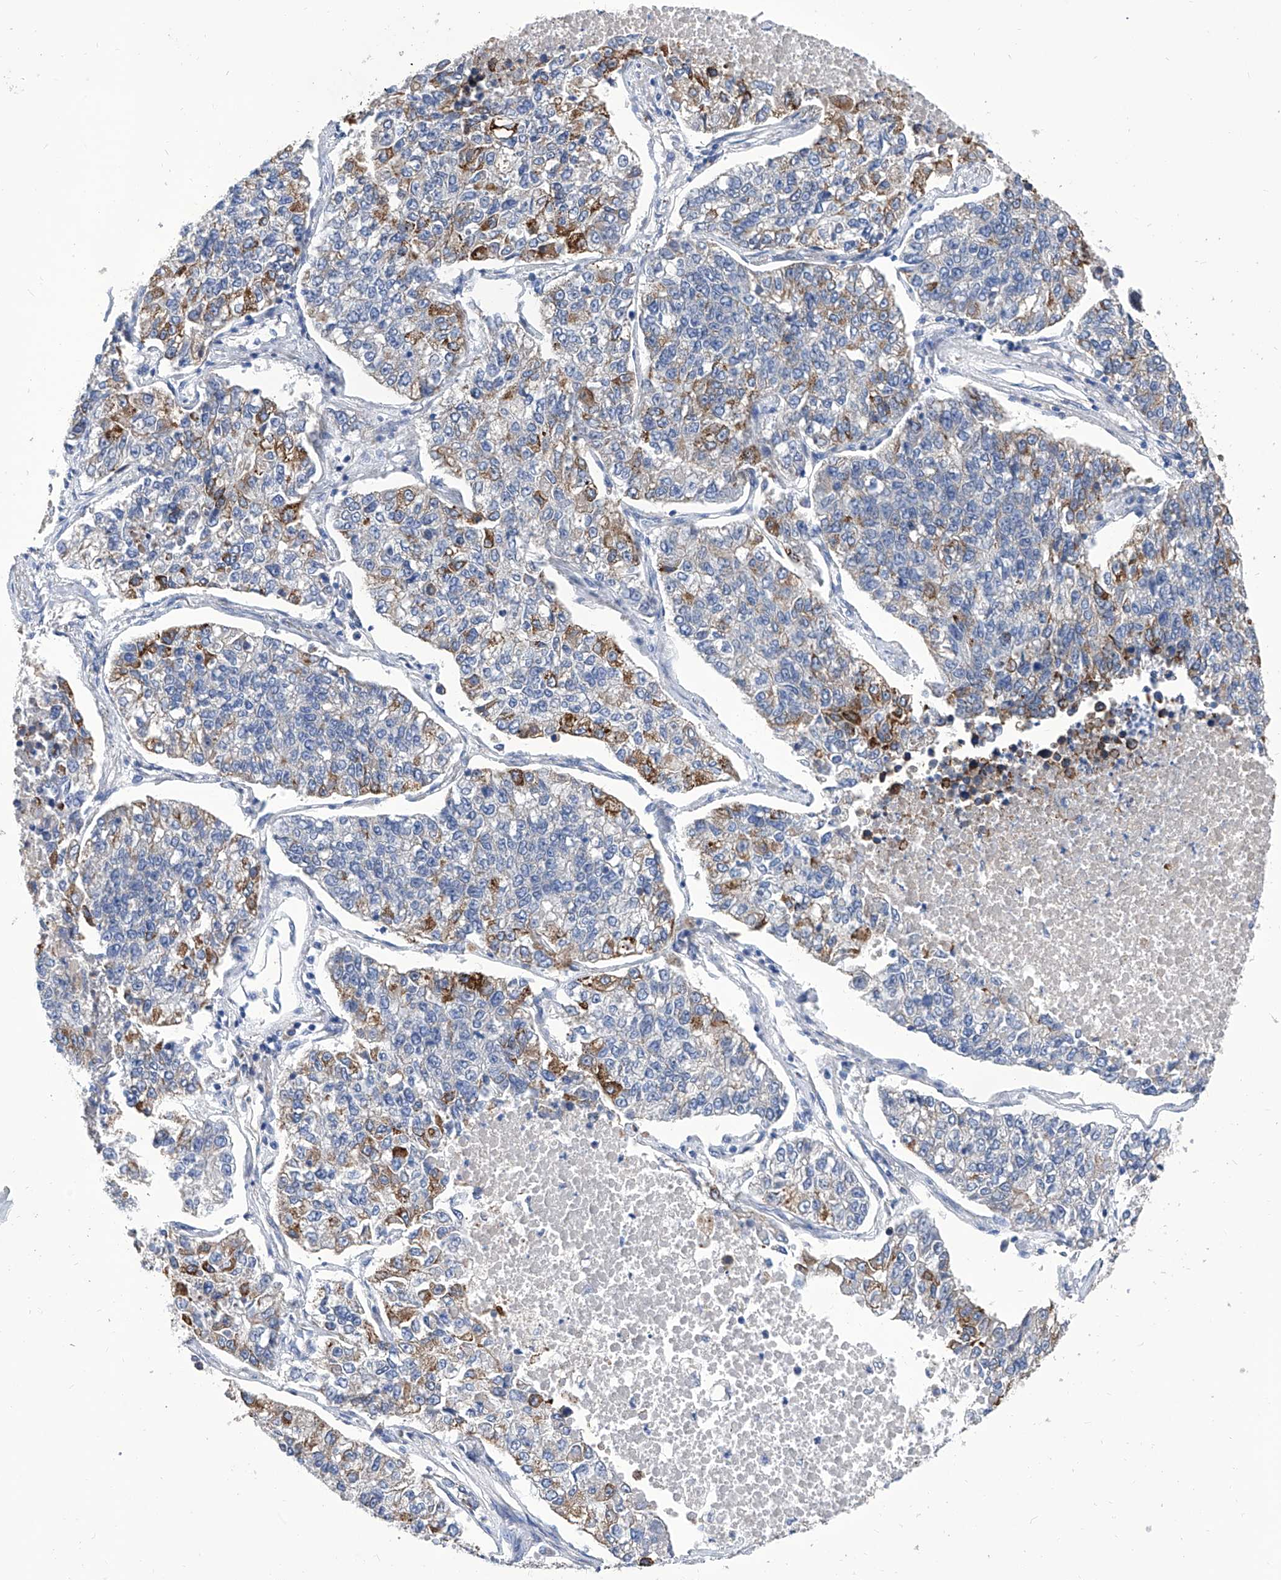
{"staining": {"intensity": "moderate", "quantity": "<25%", "location": "cytoplasmic/membranous"}, "tissue": "lung cancer", "cell_type": "Tumor cells", "image_type": "cancer", "snomed": [{"axis": "morphology", "description": "Adenocarcinoma, NOS"}, {"axis": "topography", "description": "Lung"}], "caption": "A high-resolution photomicrograph shows immunohistochemistry (IHC) staining of lung cancer (adenocarcinoma), which exhibits moderate cytoplasmic/membranous expression in about <25% of tumor cells.", "gene": "TJAP1", "patient": {"sex": "male", "age": 49}}